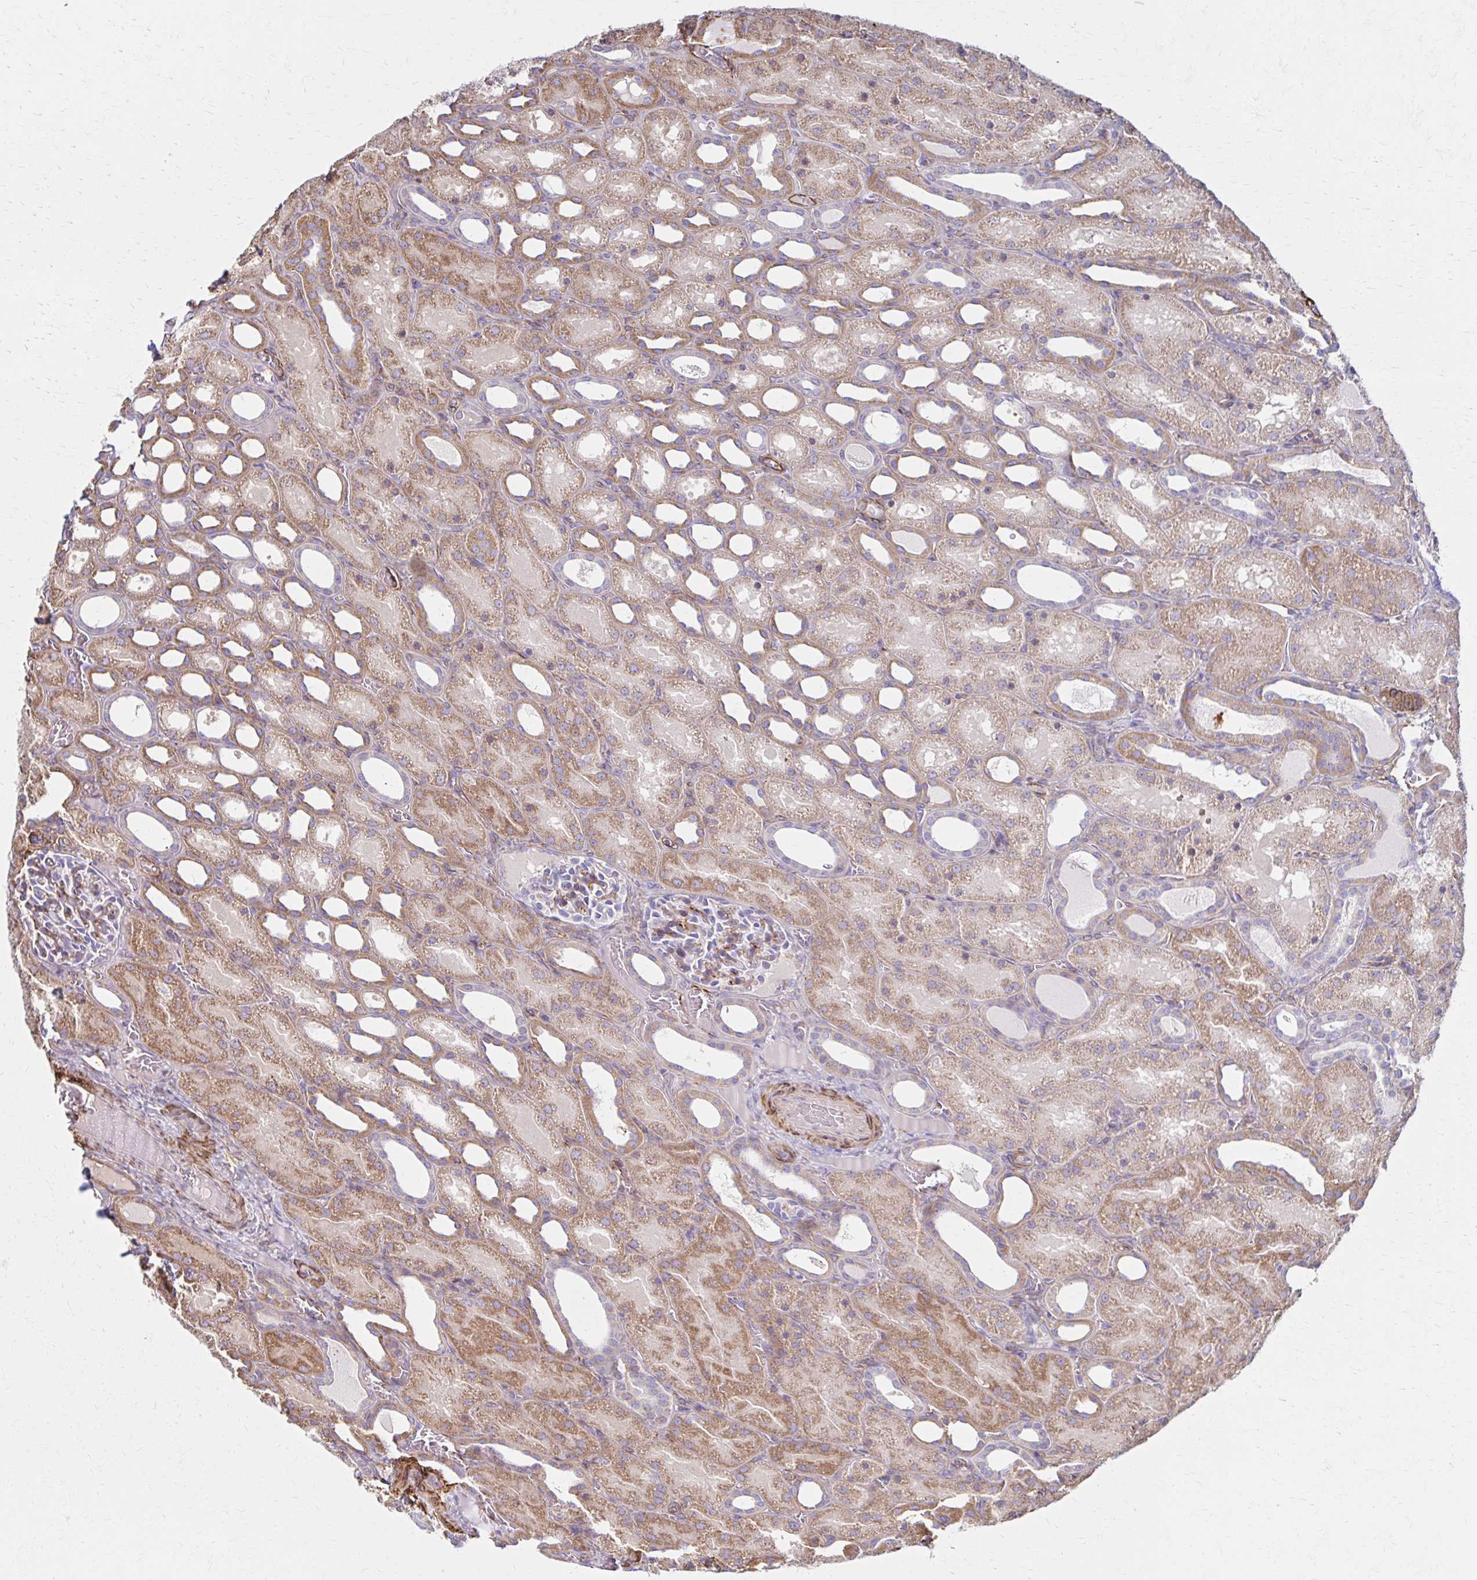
{"staining": {"intensity": "moderate", "quantity": "25%-75%", "location": "cytoplasmic/membranous"}, "tissue": "kidney", "cell_type": "Cells in glomeruli", "image_type": "normal", "snomed": [{"axis": "morphology", "description": "Normal tissue, NOS"}, {"axis": "topography", "description": "Kidney"}], "caption": "Brown immunohistochemical staining in benign human kidney shows moderate cytoplasmic/membranous staining in about 25%-75% of cells in glomeruli.", "gene": "TIMMDC1", "patient": {"sex": "male", "age": 2}}